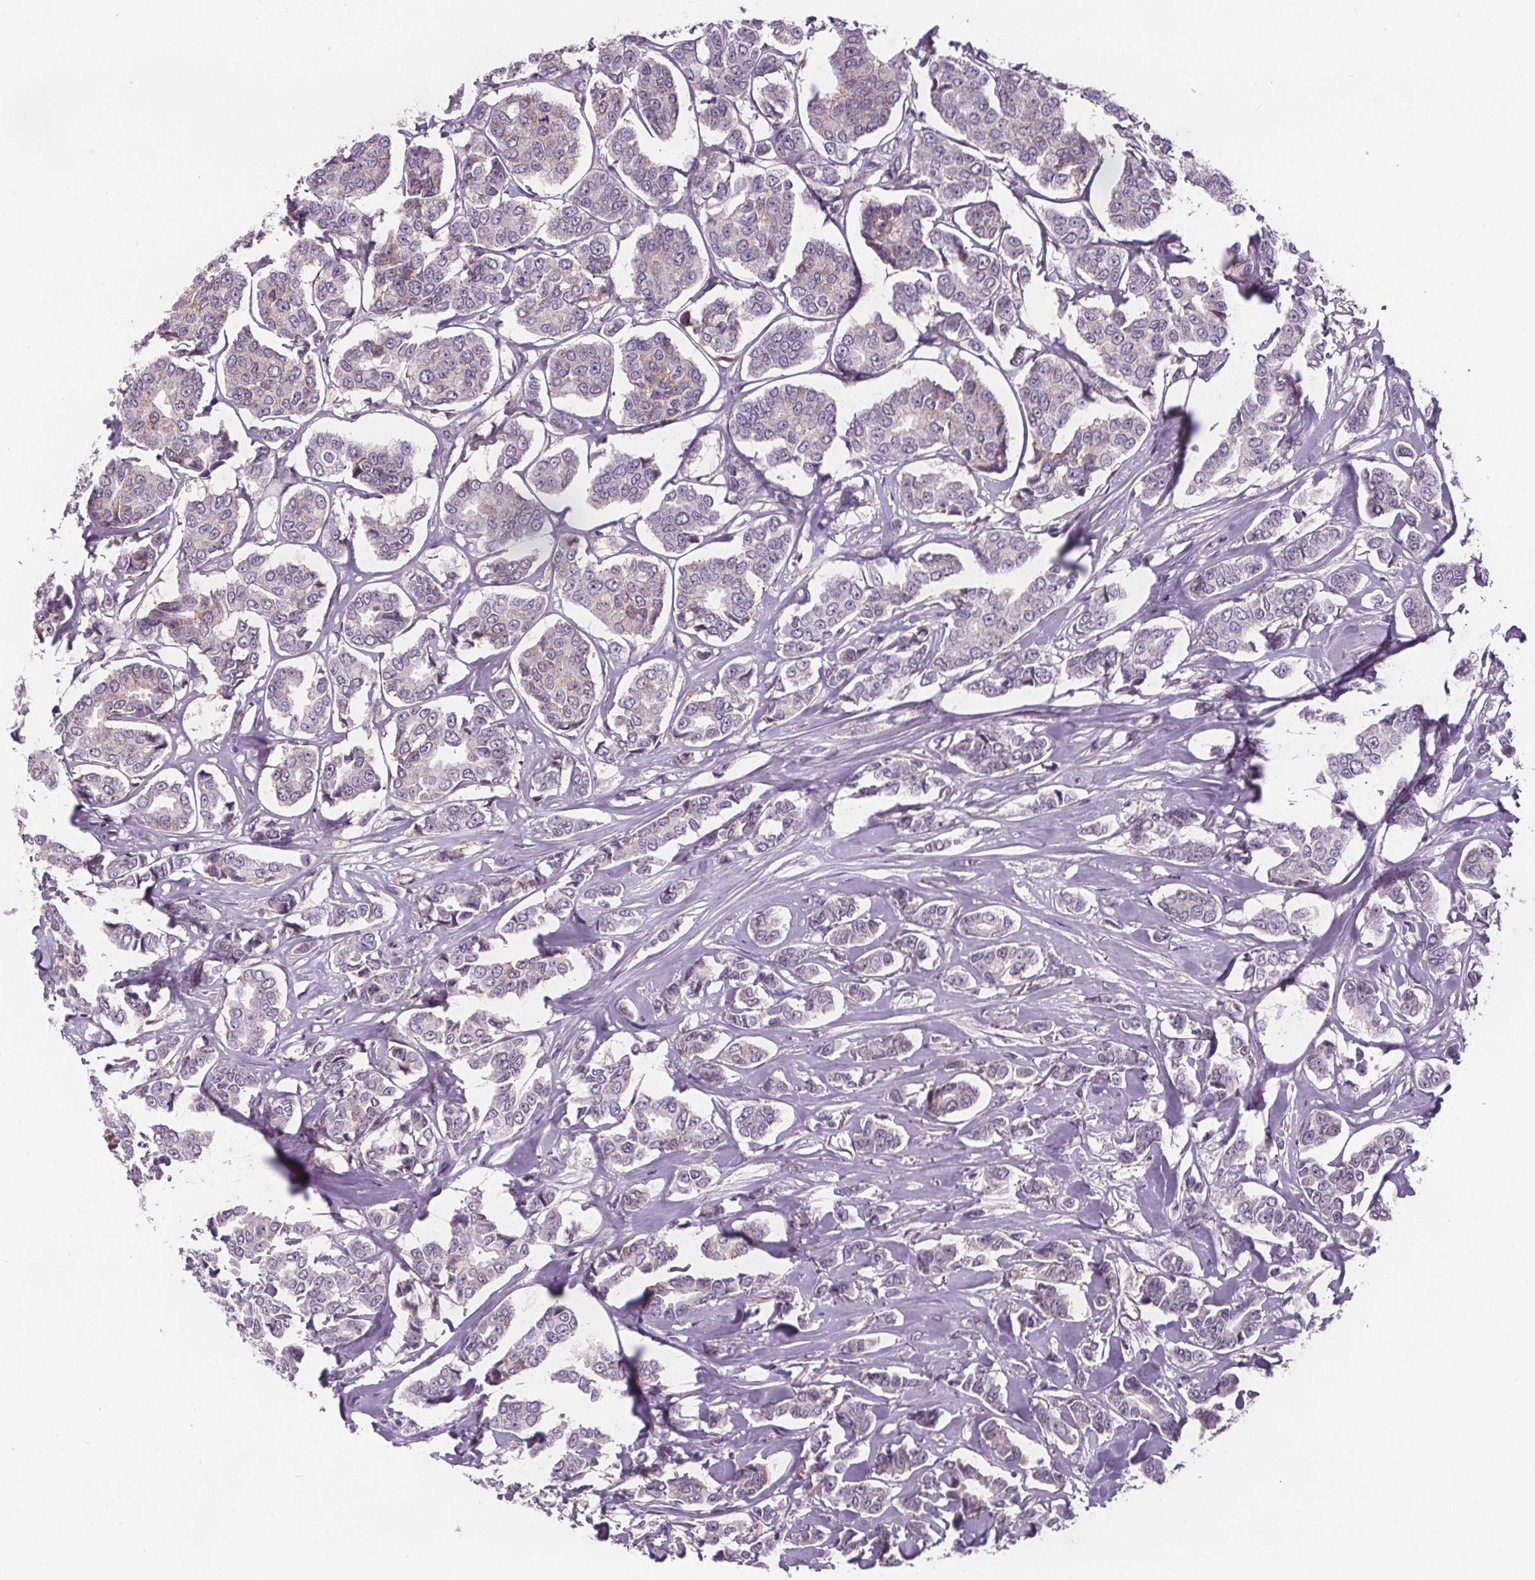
{"staining": {"intensity": "negative", "quantity": "none", "location": "none"}, "tissue": "breast cancer", "cell_type": "Tumor cells", "image_type": "cancer", "snomed": [{"axis": "morphology", "description": "Duct carcinoma"}, {"axis": "topography", "description": "Breast"}], "caption": "Breast cancer stained for a protein using IHC demonstrates no staining tumor cells.", "gene": "ATP1A1", "patient": {"sex": "female", "age": 94}}